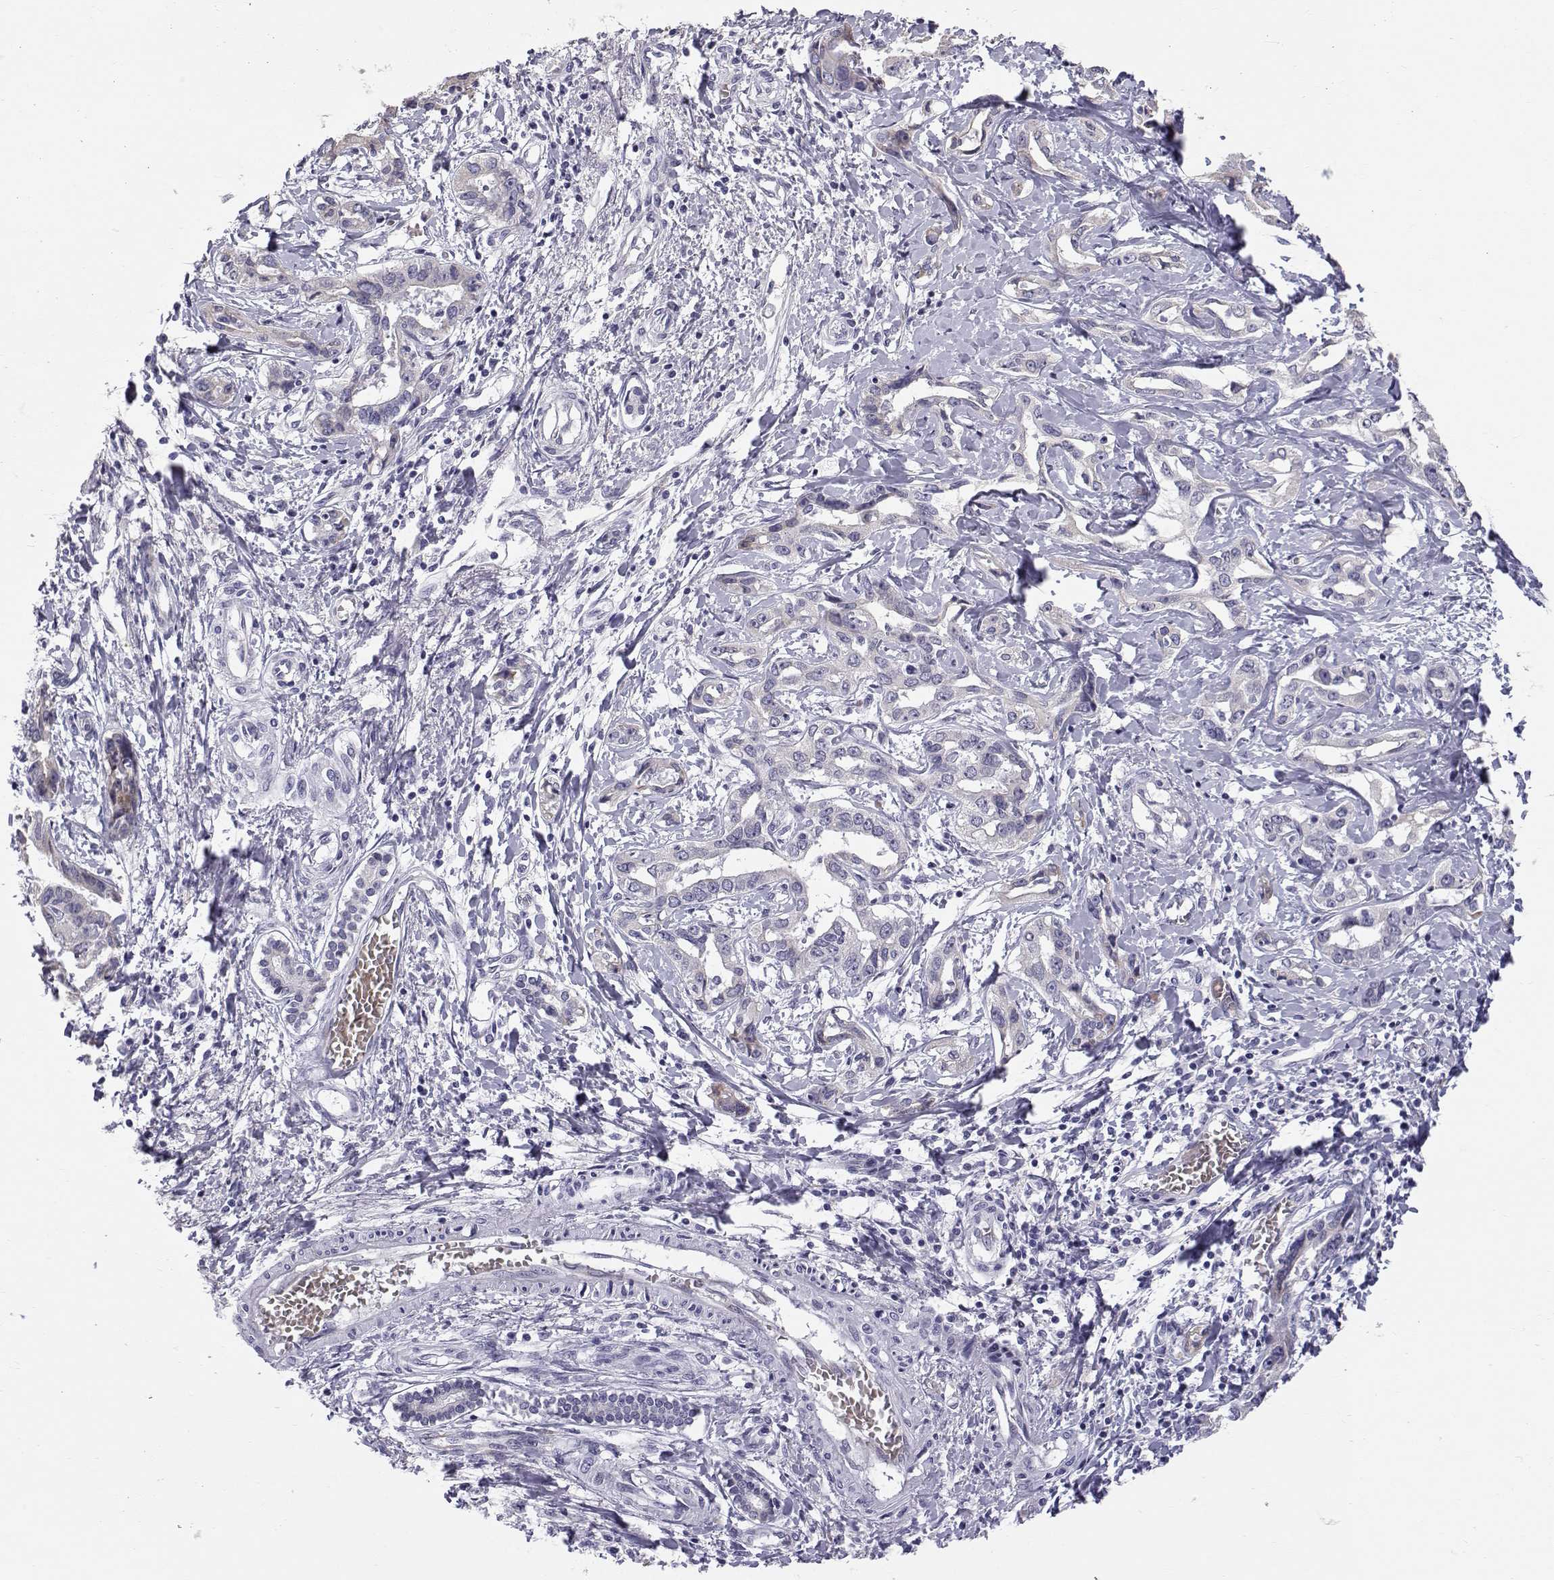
{"staining": {"intensity": "negative", "quantity": "none", "location": "none"}, "tissue": "liver cancer", "cell_type": "Tumor cells", "image_type": "cancer", "snomed": [{"axis": "morphology", "description": "Cholangiocarcinoma"}, {"axis": "topography", "description": "Liver"}], "caption": "Cholangiocarcinoma (liver) was stained to show a protein in brown. There is no significant positivity in tumor cells. (IHC, brightfield microscopy, high magnification).", "gene": "RNASE12", "patient": {"sex": "male", "age": 59}}